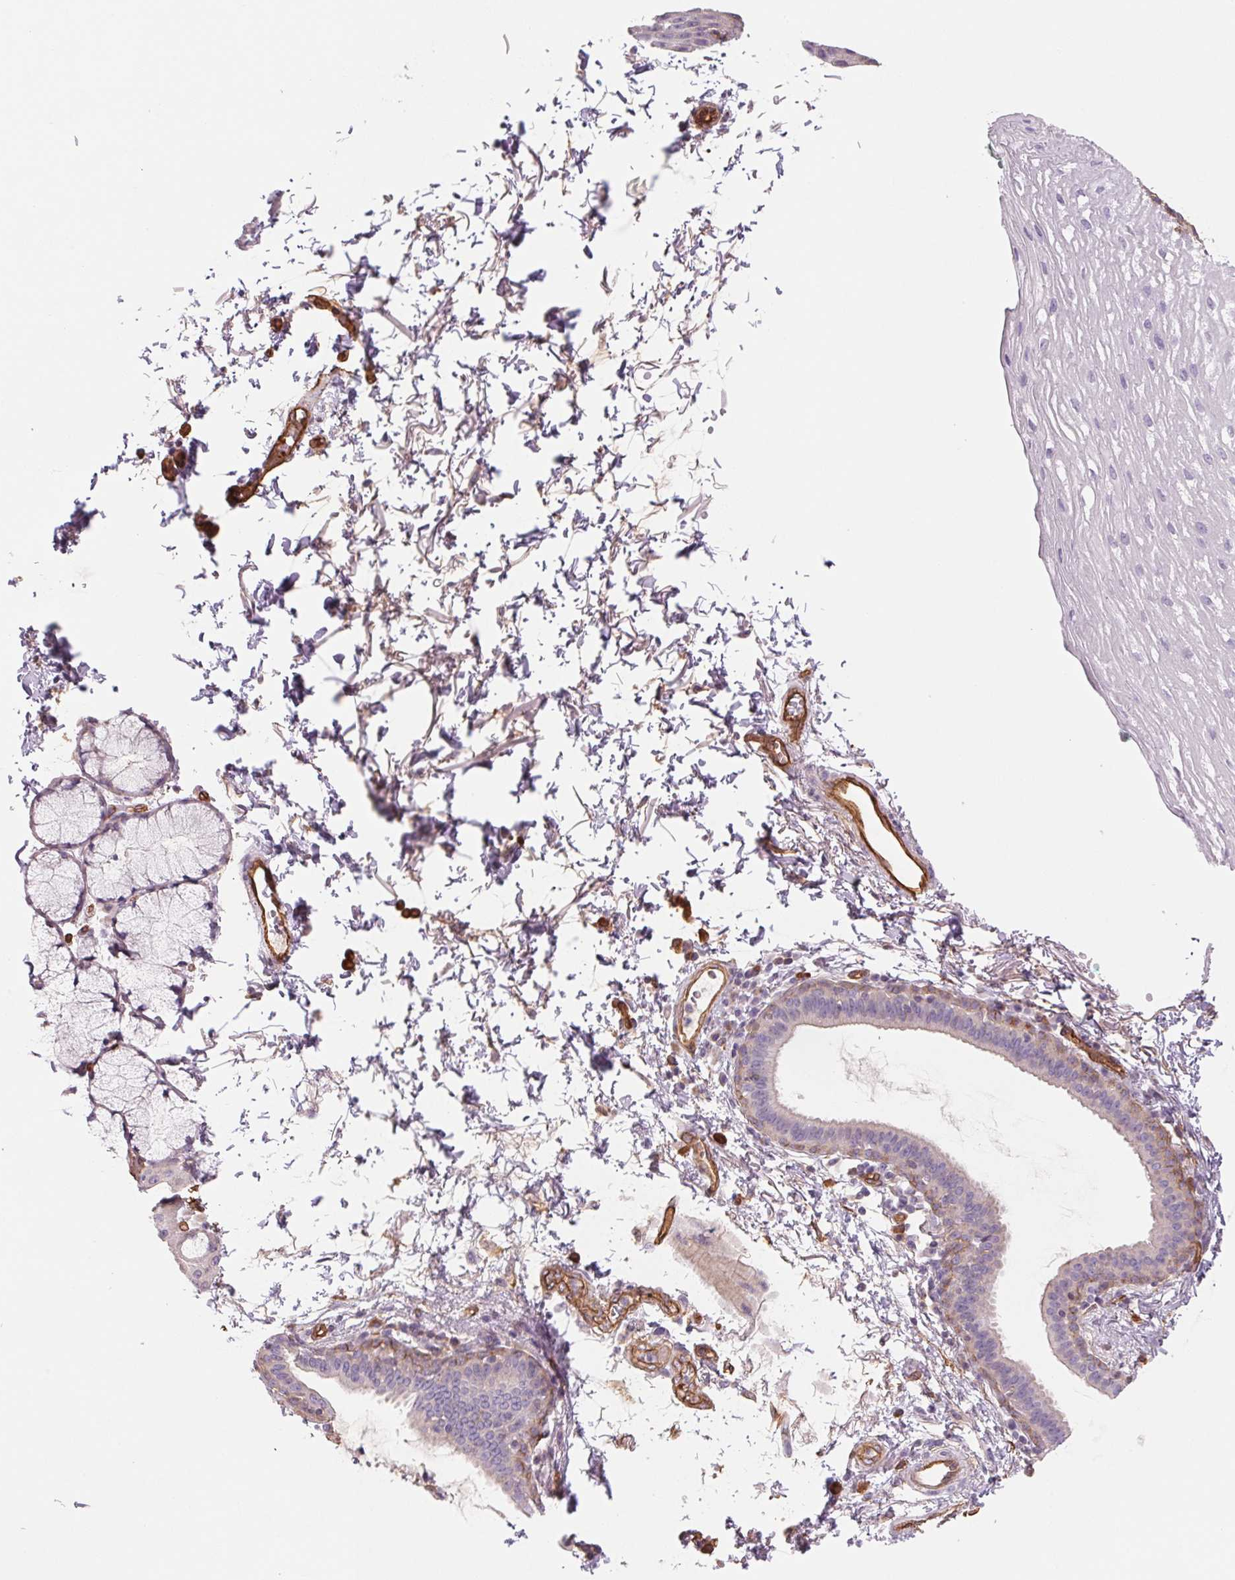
{"staining": {"intensity": "negative", "quantity": "none", "location": "none"}, "tissue": "esophagus", "cell_type": "Squamous epithelial cells", "image_type": "normal", "snomed": [{"axis": "morphology", "description": "Normal tissue, NOS"}, {"axis": "topography", "description": "Esophagus"}], "caption": "An immunohistochemistry histopathology image of unremarkable esophagus is shown. There is no staining in squamous epithelial cells of esophagus. The staining was performed using DAB (3,3'-diaminobenzidine) to visualize the protein expression in brown, while the nuclei were stained in blue with hematoxylin (Magnification: 20x).", "gene": "ANKRD13B", "patient": {"sex": "female", "age": 81}}